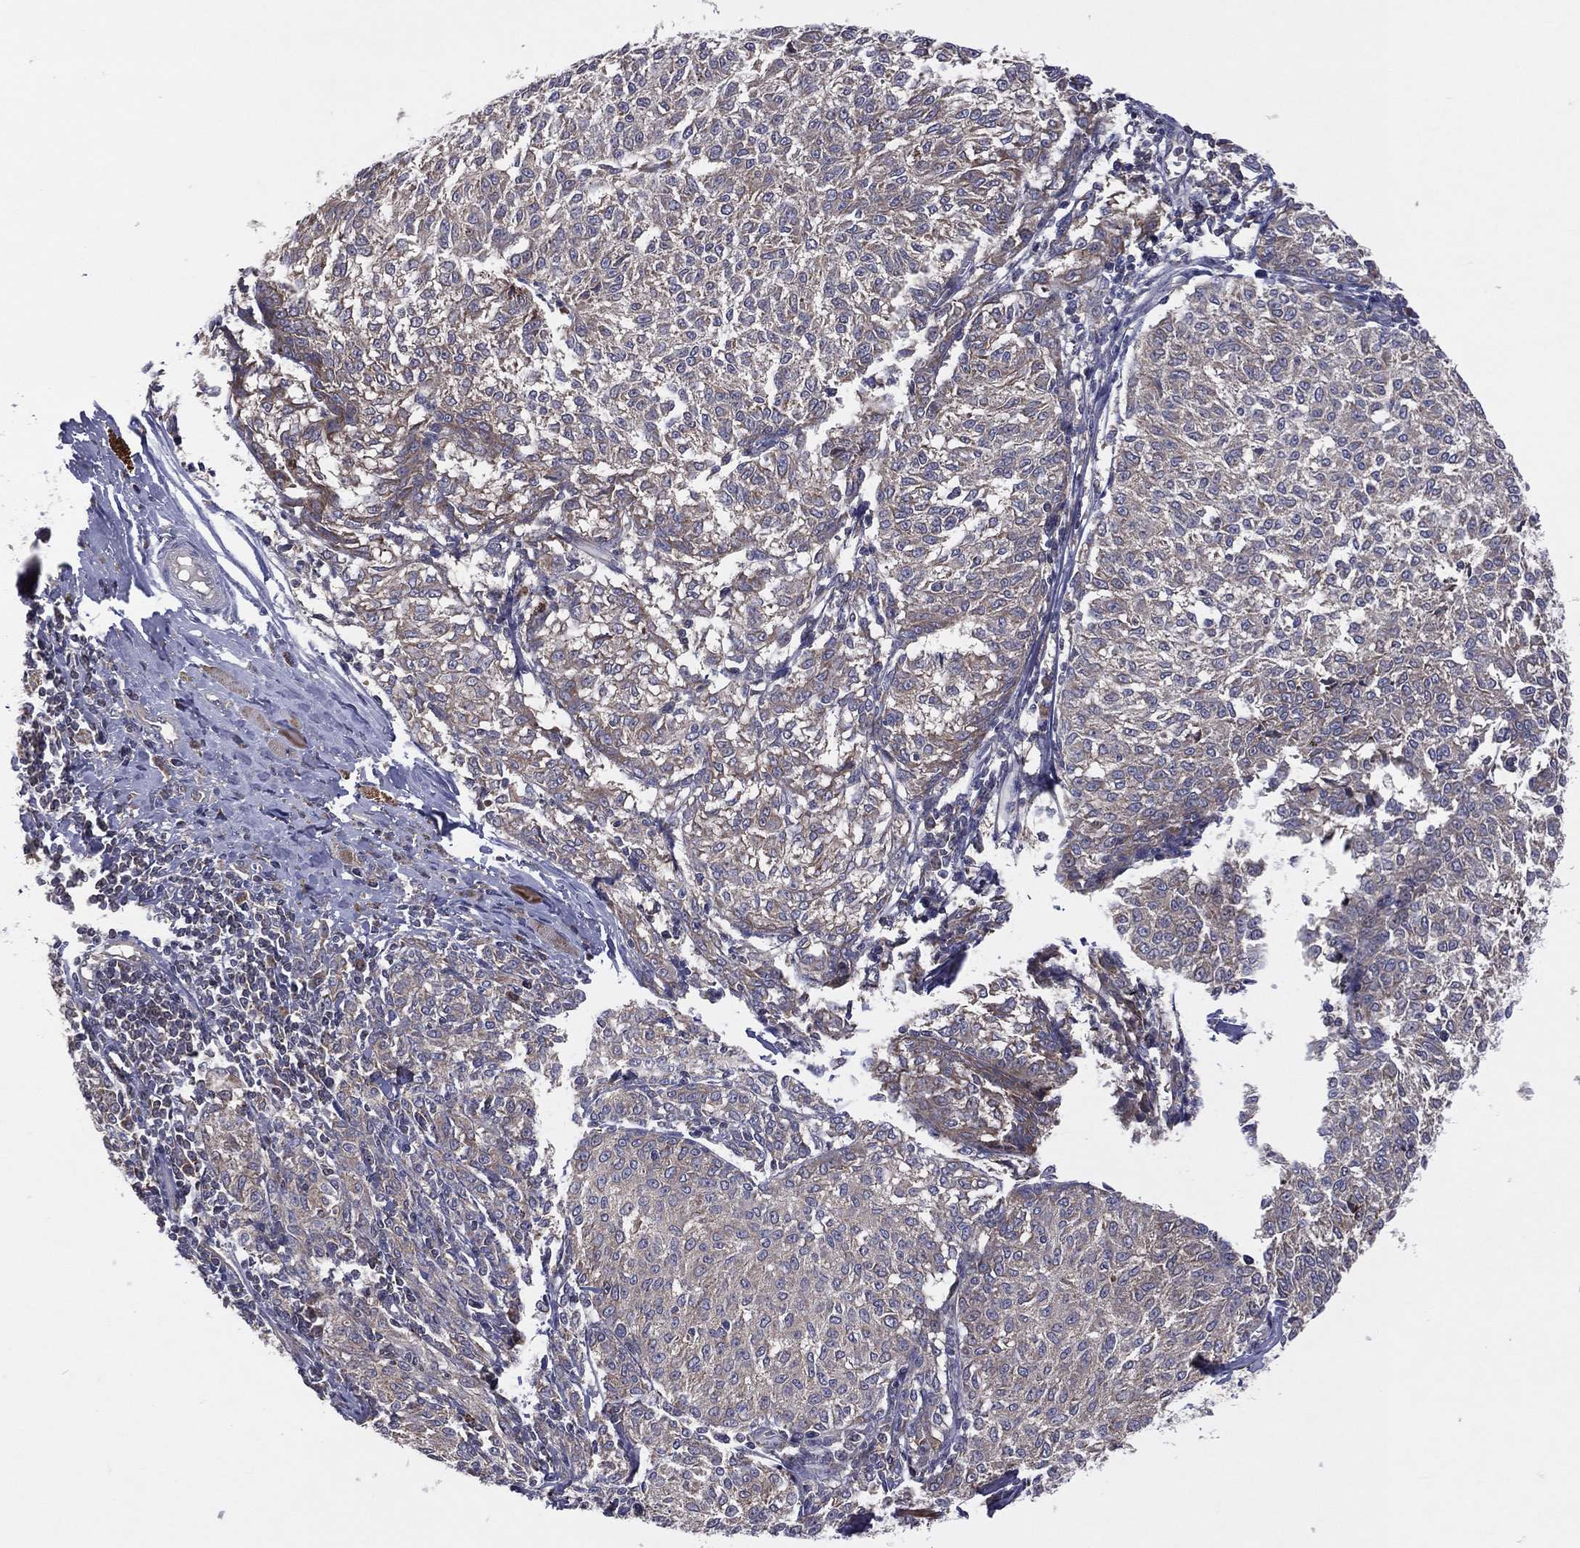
{"staining": {"intensity": "negative", "quantity": "none", "location": "none"}, "tissue": "melanoma", "cell_type": "Tumor cells", "image_type": "cancer", "snomed": [{"axis": "morphology", "description": "Malignant melanoma, NOS"}, {"axis": "topography", "description": "Skin"}], "caption": "The IHC image has no significant positivity in tumor cells of malignant melanoma tissue. (DAB IHC visualized using brightfield microscopy, high magnification).", "gene": "STARD3", "patient": {"sex": "female", "age": 72}}